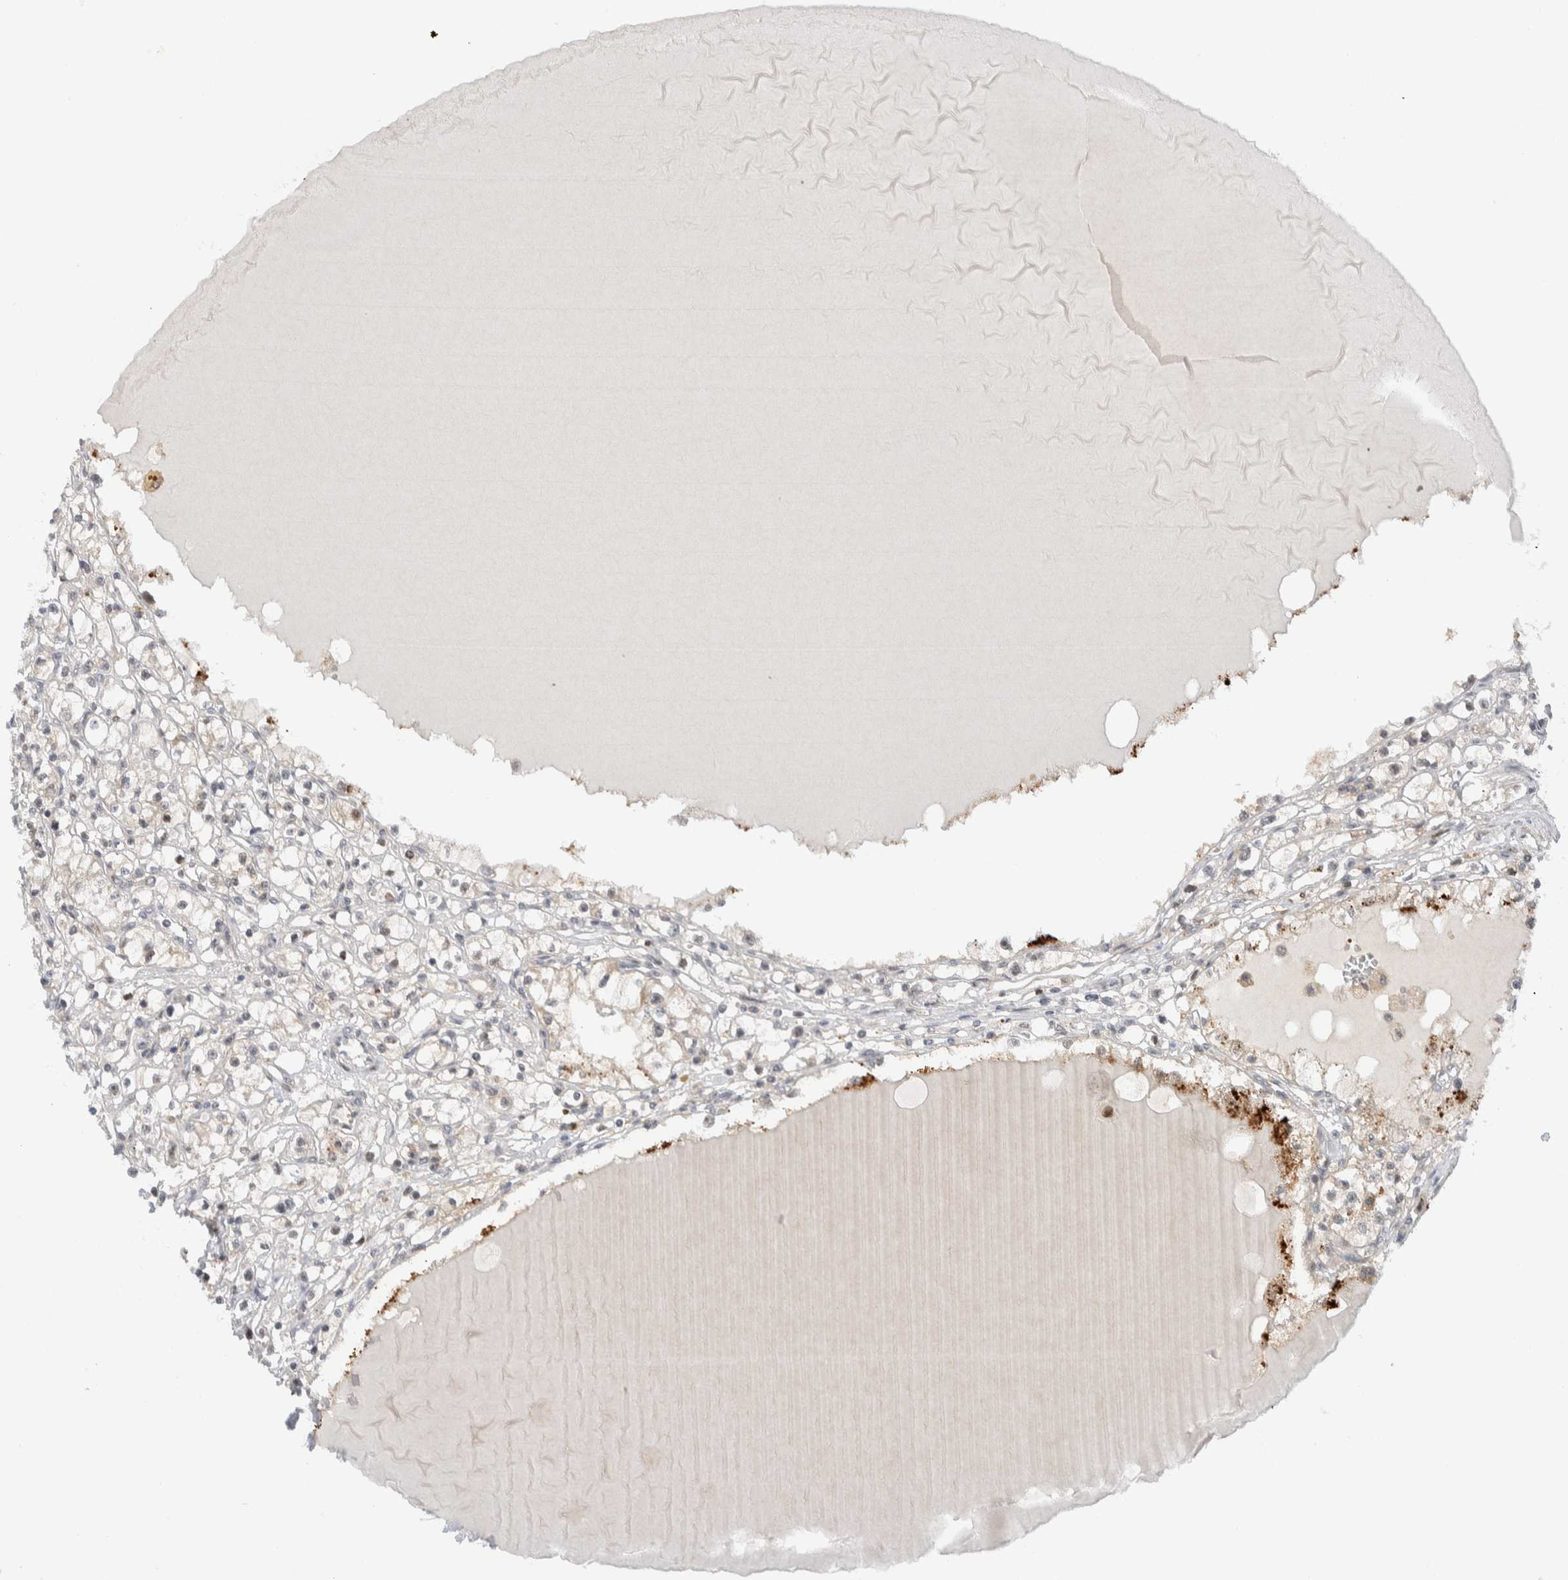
{"staining": {"intensity": "negative", "quantity": "none", "location": "none"}, "tissue": "renal cancer", "cell_type": "Tumor cells", "image_type": "cancer", "snomed": [{"axis": "morphology", "description": "Adenocarcinoma, NOS"}, {"axis": "topography", "description": "Kidney"}], "caption": "DAB immunohistochemical staining of adenocarcinoma (renal) displays no significant positivity in tumor cells.", "gene": "NCR3LG1", "patient": {"sex": "male", "age": 56}}